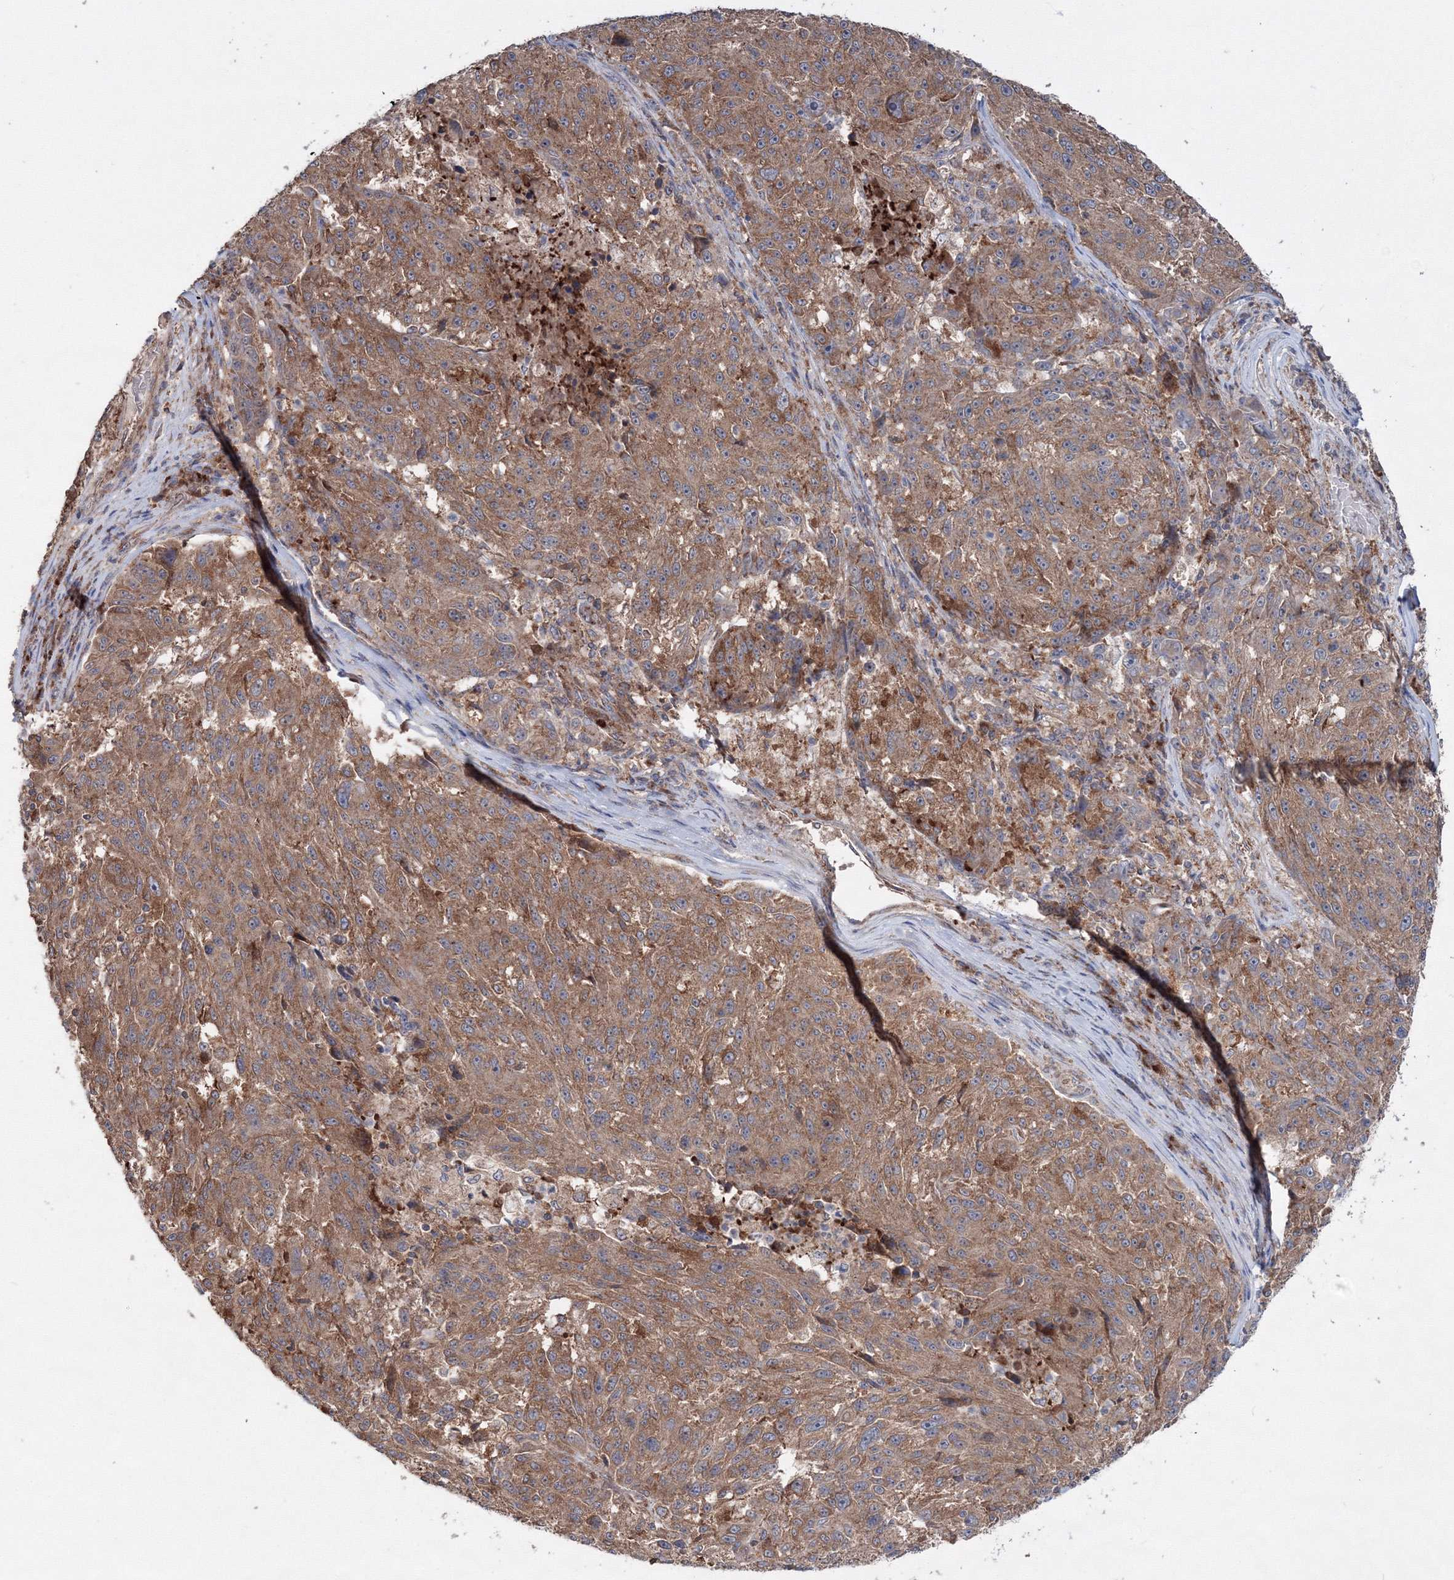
{"staining": {"intensity": "moderate", "quantity": ">75%", "location": "cytoplasmic/membranous"}, "tissue": "melanoma", "cell_type": "Tumor cells", "image_type": "cancer", "snomed": [{"axis": "morphology", "description": "Malignant melanoma, NOS"}, {"axis": "topography", "description": "Skin"}], "caption": "Immunohistochemical staining of human malignant melanoma shows medium levels of moderate cytoplasmic/membranous protein expression in approximately >75% of tumor cells.", "gene": "PEX13", "patient": {"sex": "male", "age": 53}}